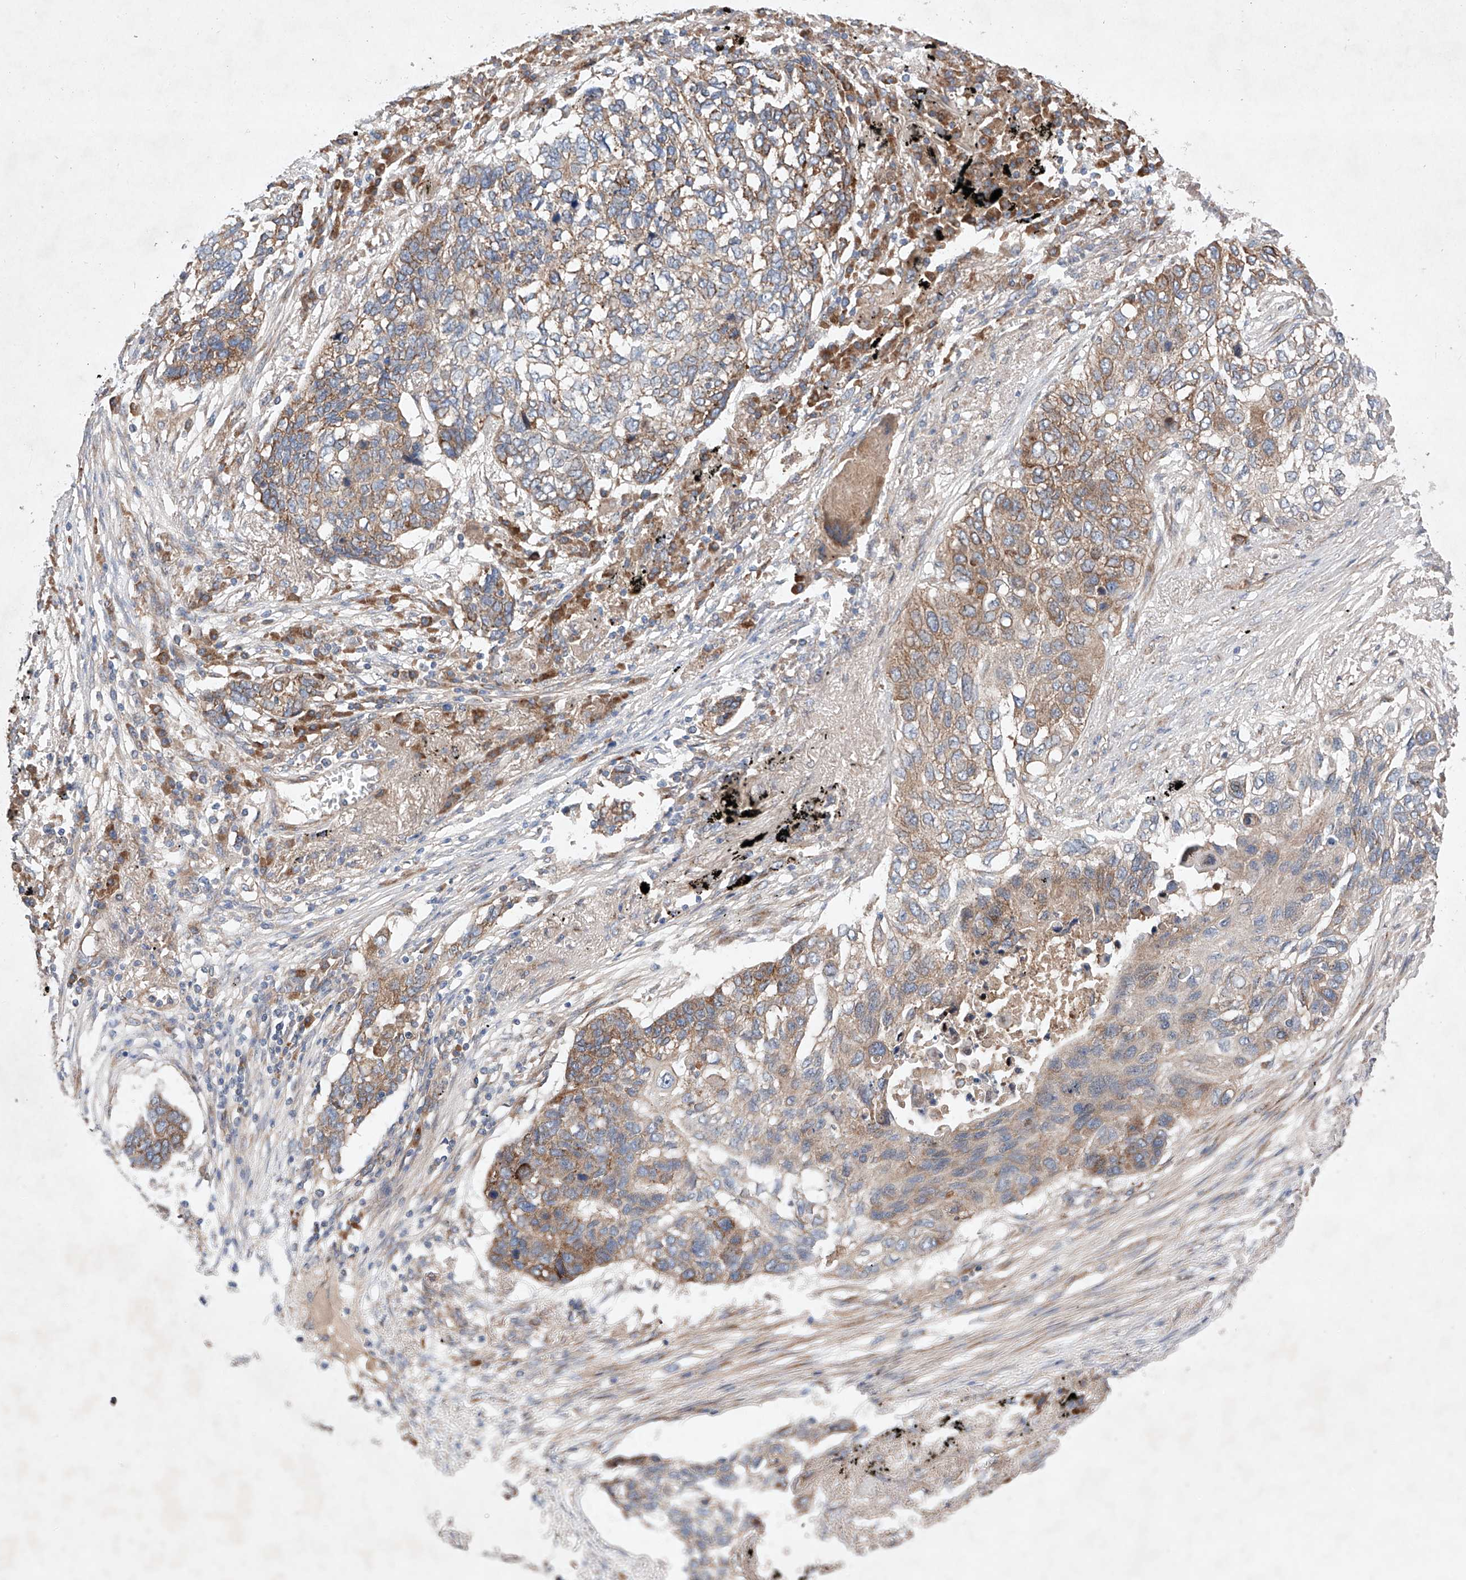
{"staining": {"intensity": "moderate", "quantity": "25%-75%", "location": "cytoplasmic/membranous"}, "tissue": "lung cancer", "cell_type": "Tumor cells", "image_type": "cancer", "snomed": [{"axis": "morphology", "description": "Squamous cell carcinoma, NOS"}, {"axis": "topography", "description": "Lung"}], "caption": "This image shows immunohistochemistry (IHC) staining of lung cancer (squamous cell carcinoma), with medium moderate cytoplasmic/membranous expression in about 25%-75% of tumor cells.", "gene": "FASTK", "patient": {"sex": "female", "age": 63}}